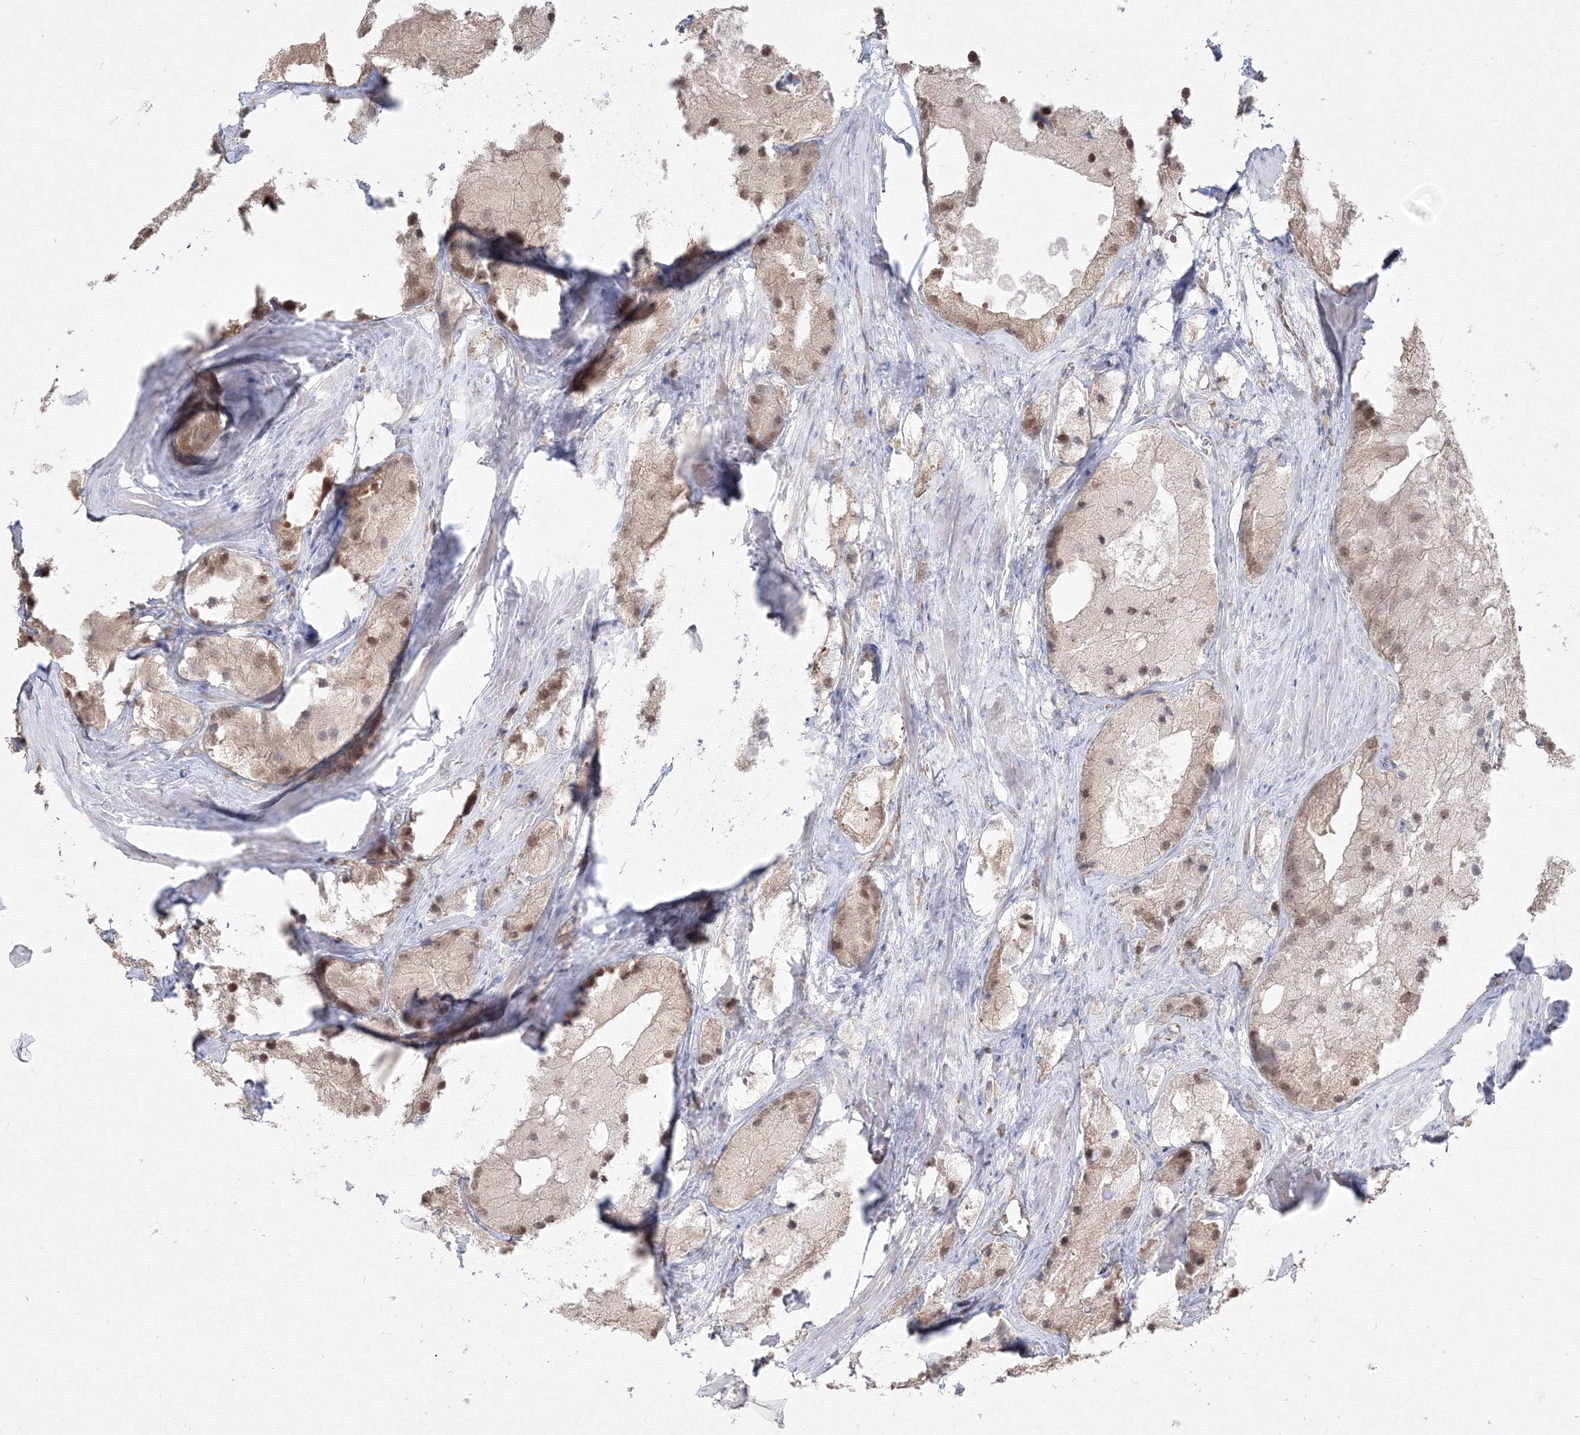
{"staining": {"intensity": "weak", "quantity": "25%-75%", "location": "nuclear"}, "tissue": "prostate cancer", "cell_type": "Tumor cells", "image_type": "cancer", "snomed": [{"axis": "morphology", "description": "Adenocarcinoma, Low grade"}, {"axis": "topography", "description": "Prostate"}], "caption": "Tumor cells display low levels of weak nuclear positivity in approximately 25%-75% of cells in adenocarcinoma (low-grade) (prostate).", "gene": "FBXL8", "patient": {"sex": "male", "age": 69}}